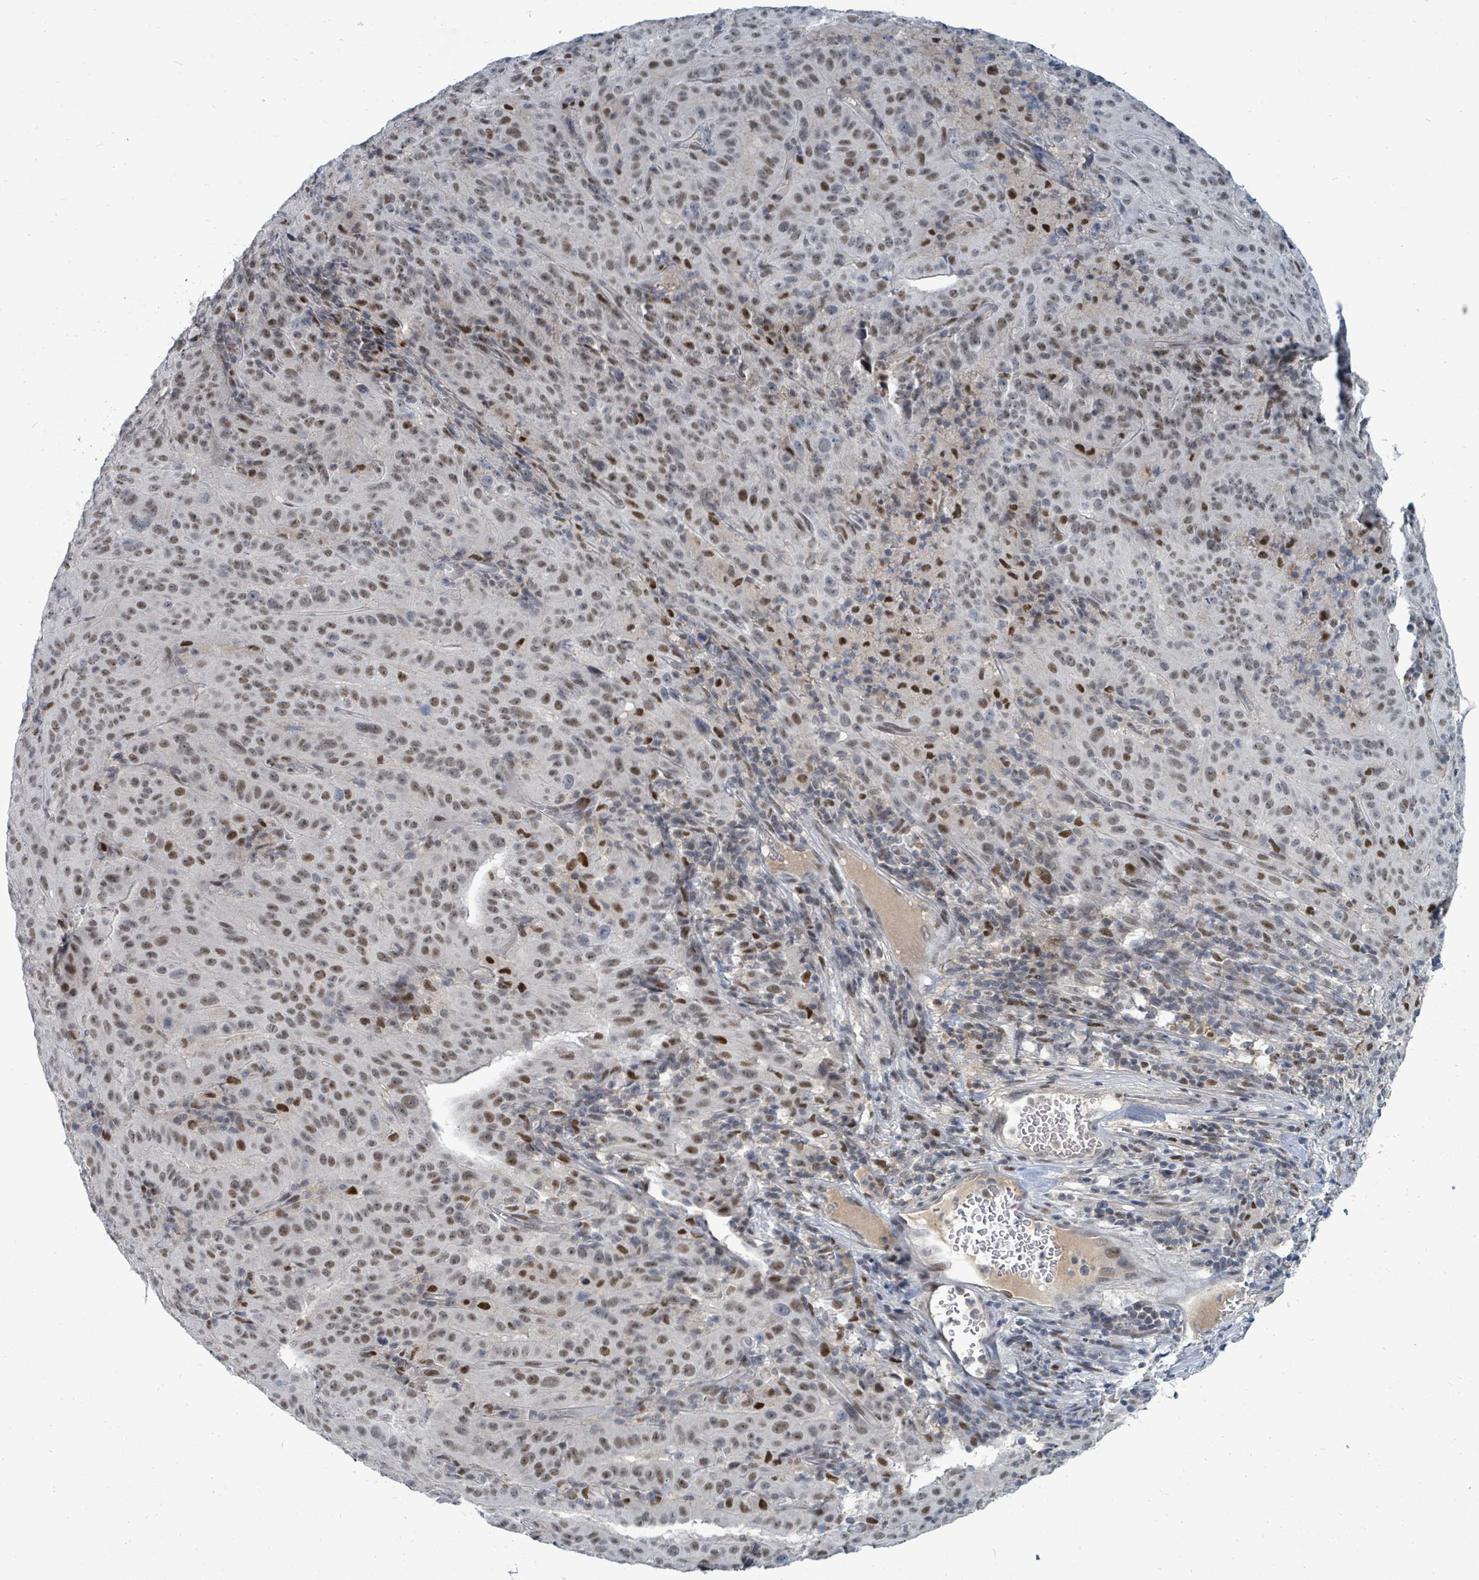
{"staining": {"intensity": "moderate", "quantity": ">75%", "location": "nuclear"}, "tissue": "pancreatic cancer", "cell_type": "Tumor cells", "image_type": "cancer", "snomed": [{"axis": "morphology", "description": "Adenocarcinoma, NOS"}, {"axis": "topography", "description": "Pancreas"}], "caption": "This image reveals immunohistochemistry (IHC) staining of pancreatic cancer (adenocarcinoma), with medium moderate nuclear expression in about >75% of tumor cells.", "gene": "UCK1", "patient": {"sex": "male", "age": 63}}